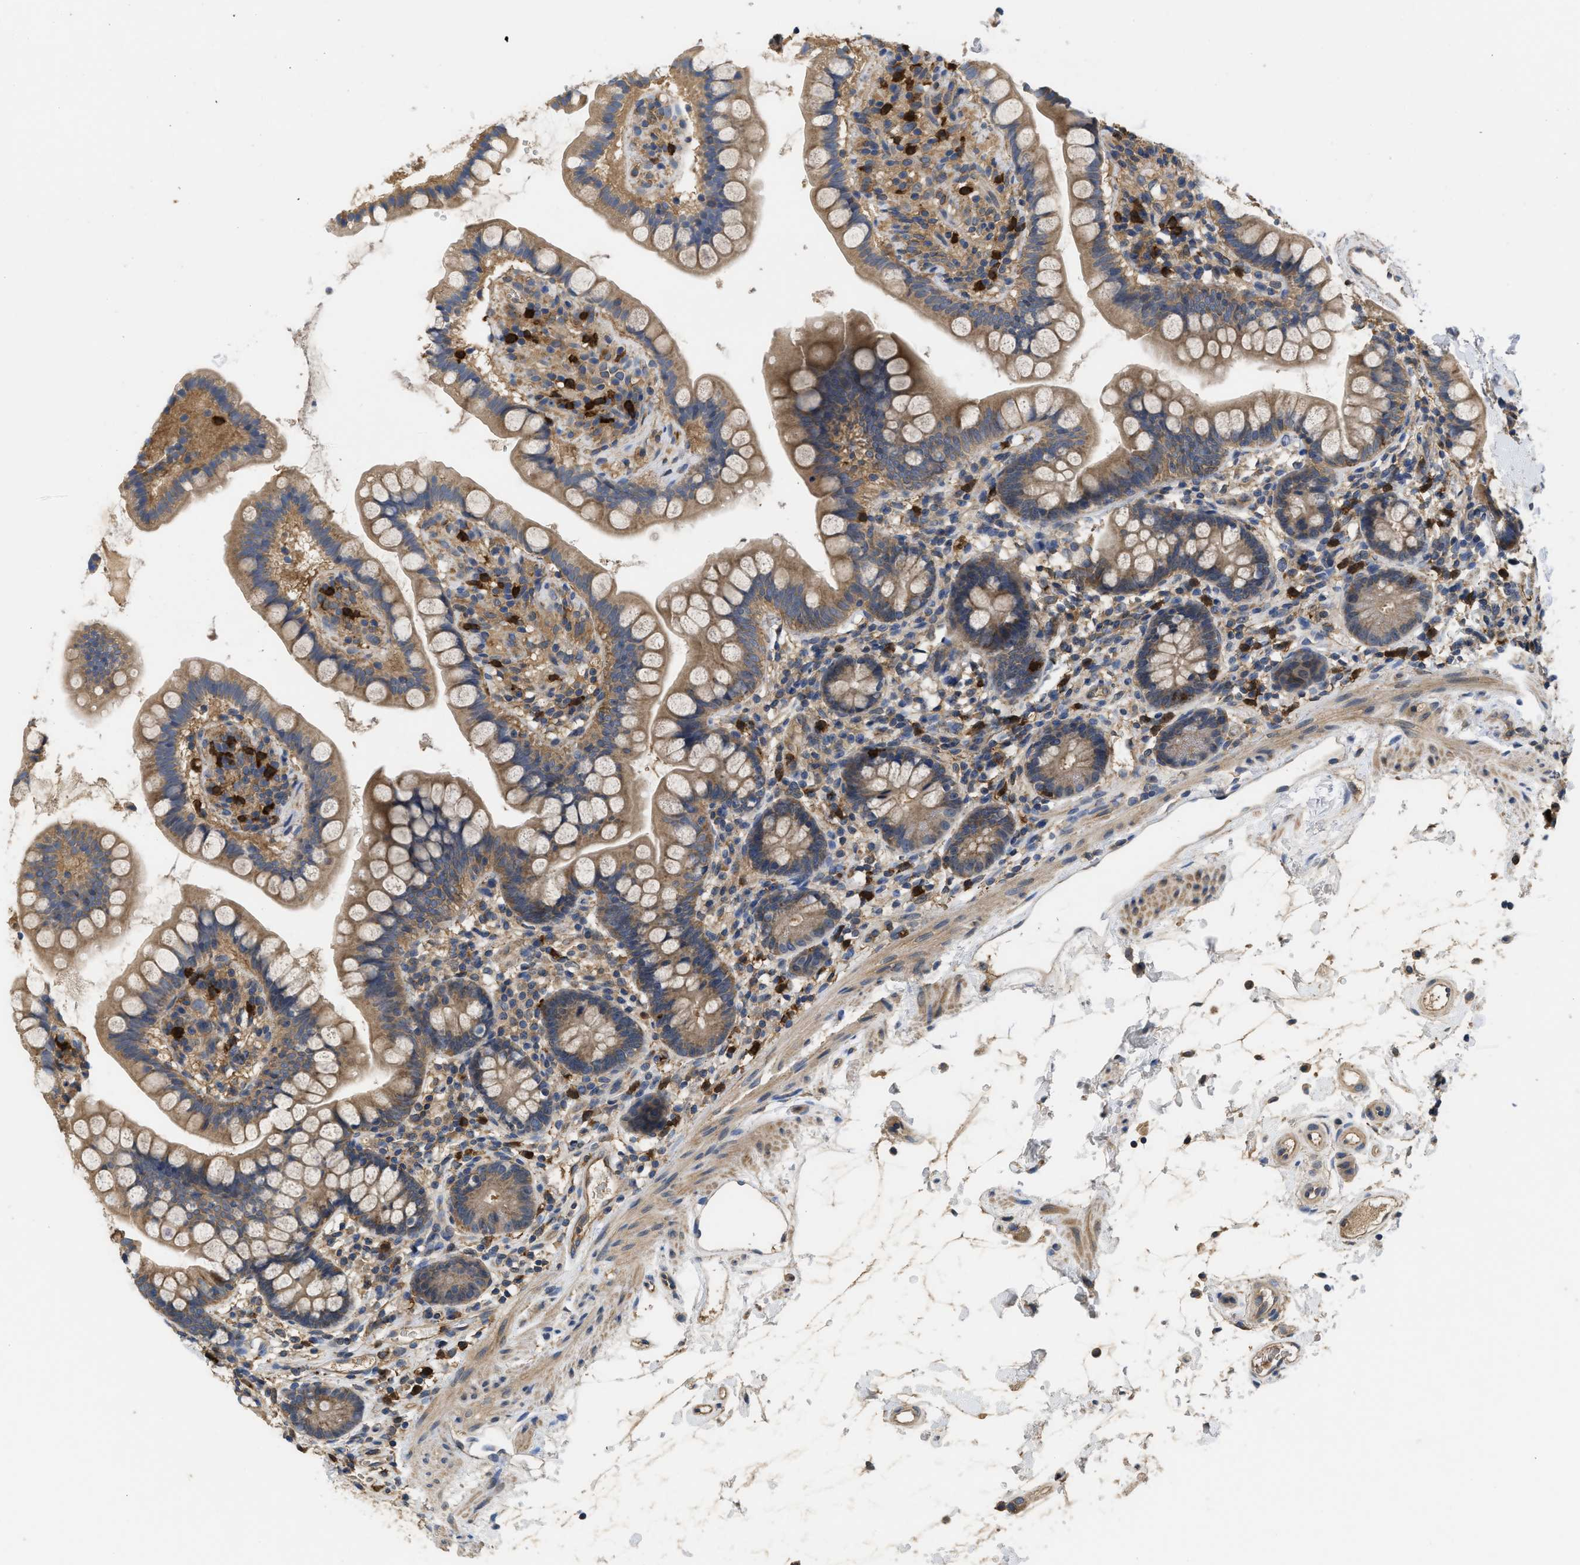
{"staining": {"intensity": "moderate", "quantity": ">75%", "location": "cytoplasmic/membranous"}, "tissue": "small intestine", "cell_type": "Glandular cells", "image_type": "normal", "snomed": [{"axis": "morphology", "description": "Normal tissue, NOS"}, {"axis": "topography", "description": "Small intestine"}], "caption": "Immunohistochemistry (IHC) of benign human small intestine demonstrates medium levels of moderate cytoplasmic/membranous positivity in approximately >75% of glandular cells. The protein is shown in brown color, while the nuclei are stained blue.", "gene": "RNF216", "patient": {"sex": "female", "age": 84}}